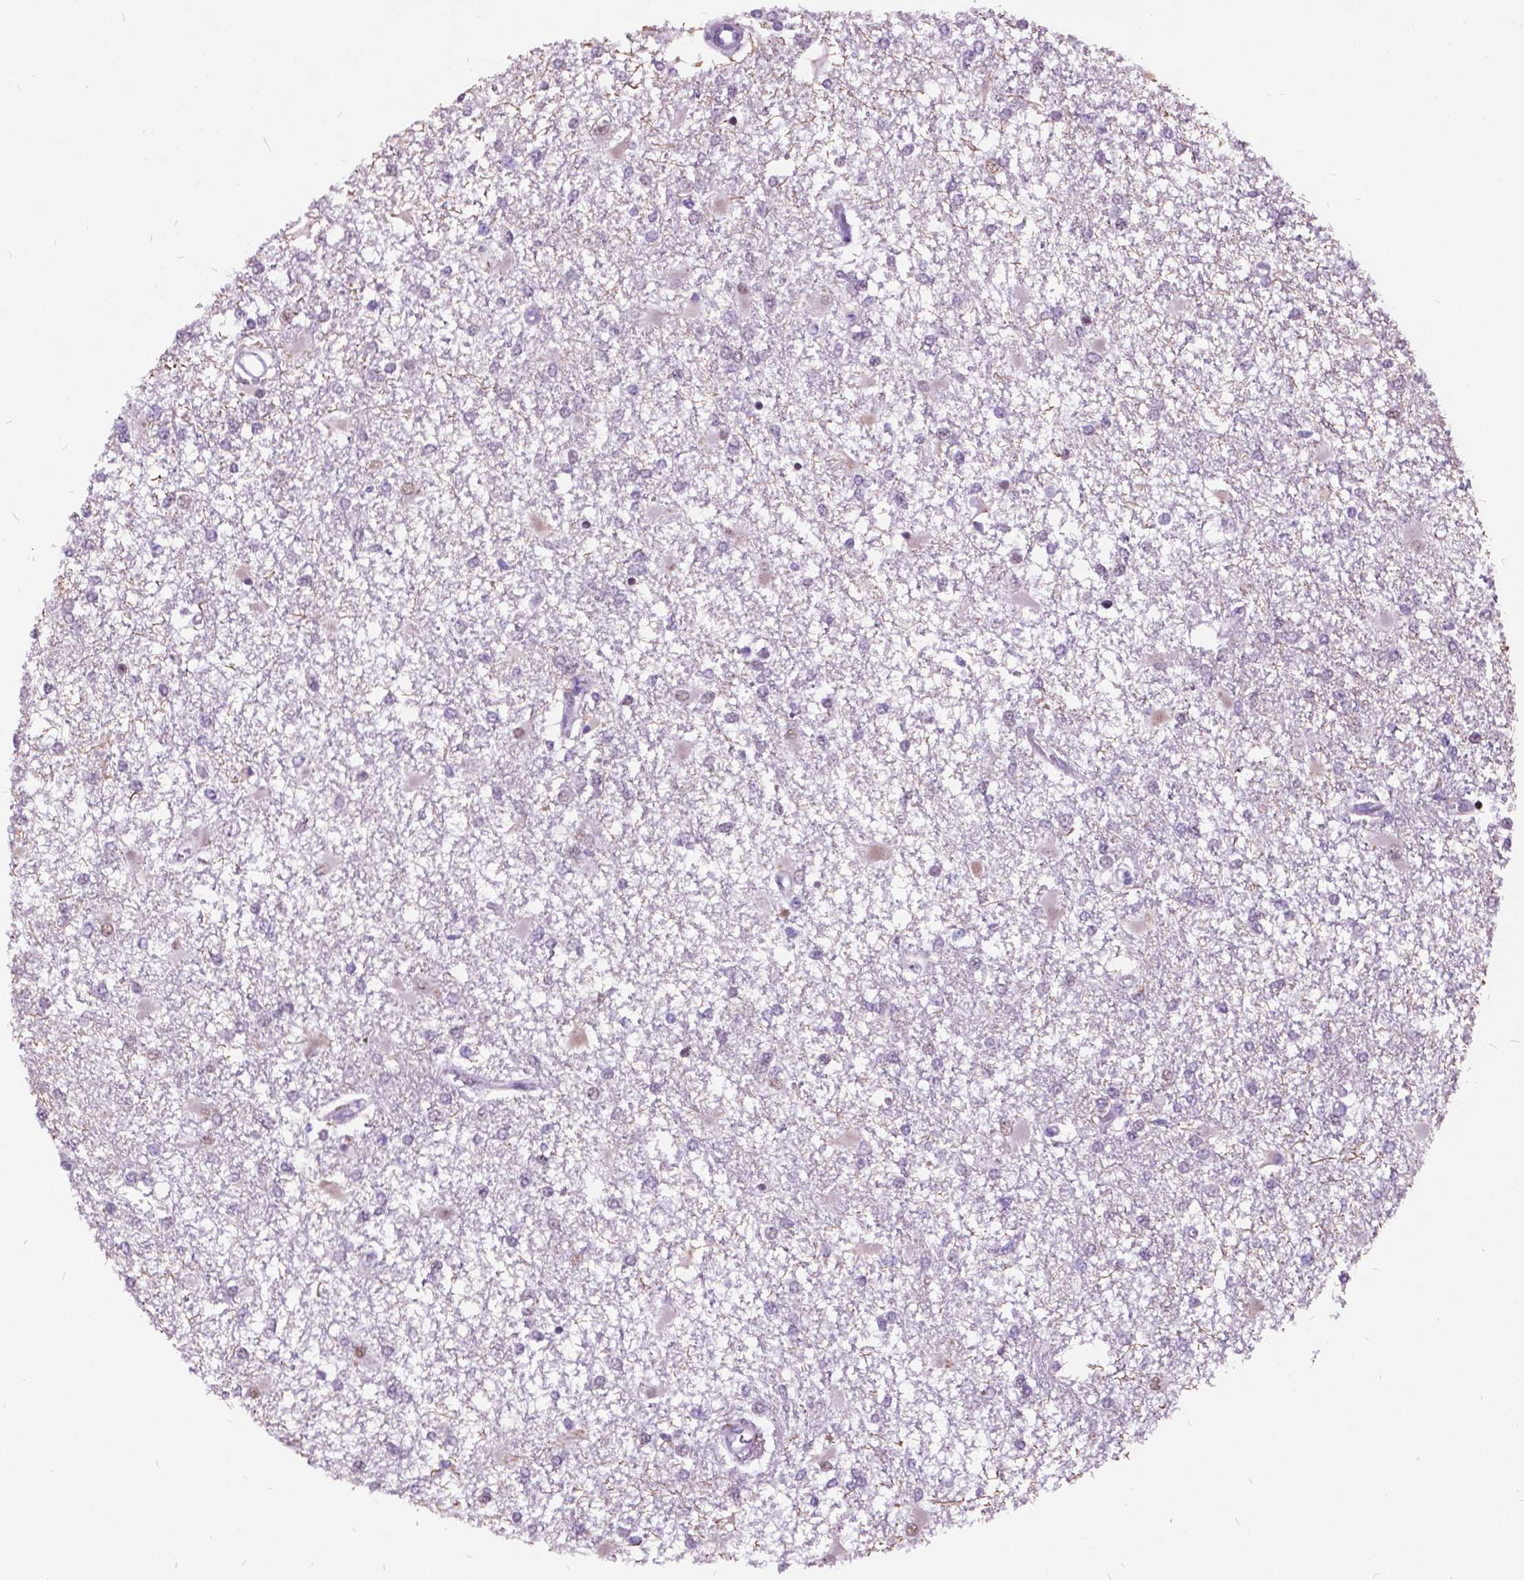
{"staining": {"intensity": "negative", "quantity": "none", "location": "none"}, "tissue": "glioma", "cell_type": "Tumor cells", "image_type": "cancer", "snomed": [{"axis": "morphology", "description": "Glioma, malignant, High grade"}, {"axis": "topography", "description": "Cerebral cortex"}], "caption": "Histopathology image shows no protein positivity in tumor cells of malignant glioma (high-grade) tissue.", "gene": "DPF3", "patient": {"sex": "male", "age": 79}}